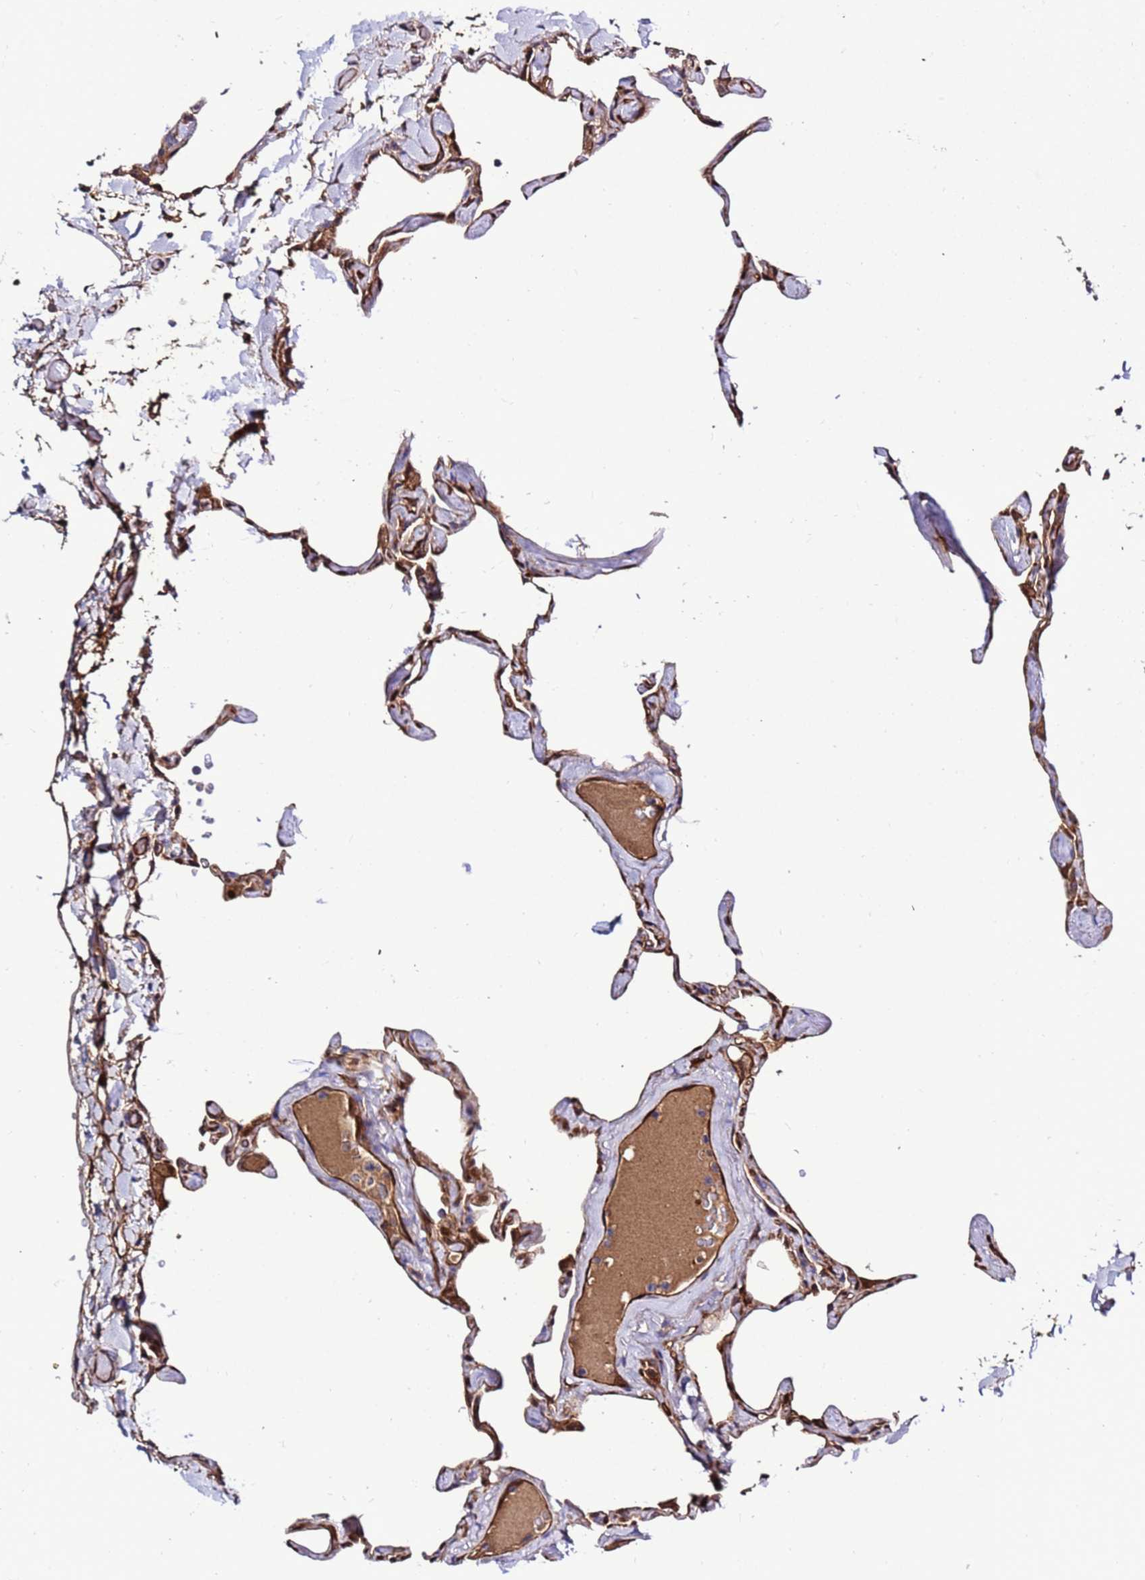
{"staining": {"intensity": "strong", "quantity": "<25%", "location": "cytoplasmic/membranous,nuclear"}, "tissue": "lung", "cell_type": "Alveolar cells", "image_type": "normal", "snomed": [{"axis": "morphology", "description": "Normal tissue, NOS"}, {"axis": "topography", "description": "Lung"}], "caption": "This photomicrograph reveals IHC staining of unremarkable human lung, with medium strong cytoplasmic/membranous,nuclear positivity in approximately <25% of alveolar cells.", "gene": "FOXRED1", "patient": {"sex": "male", "age": 65}}